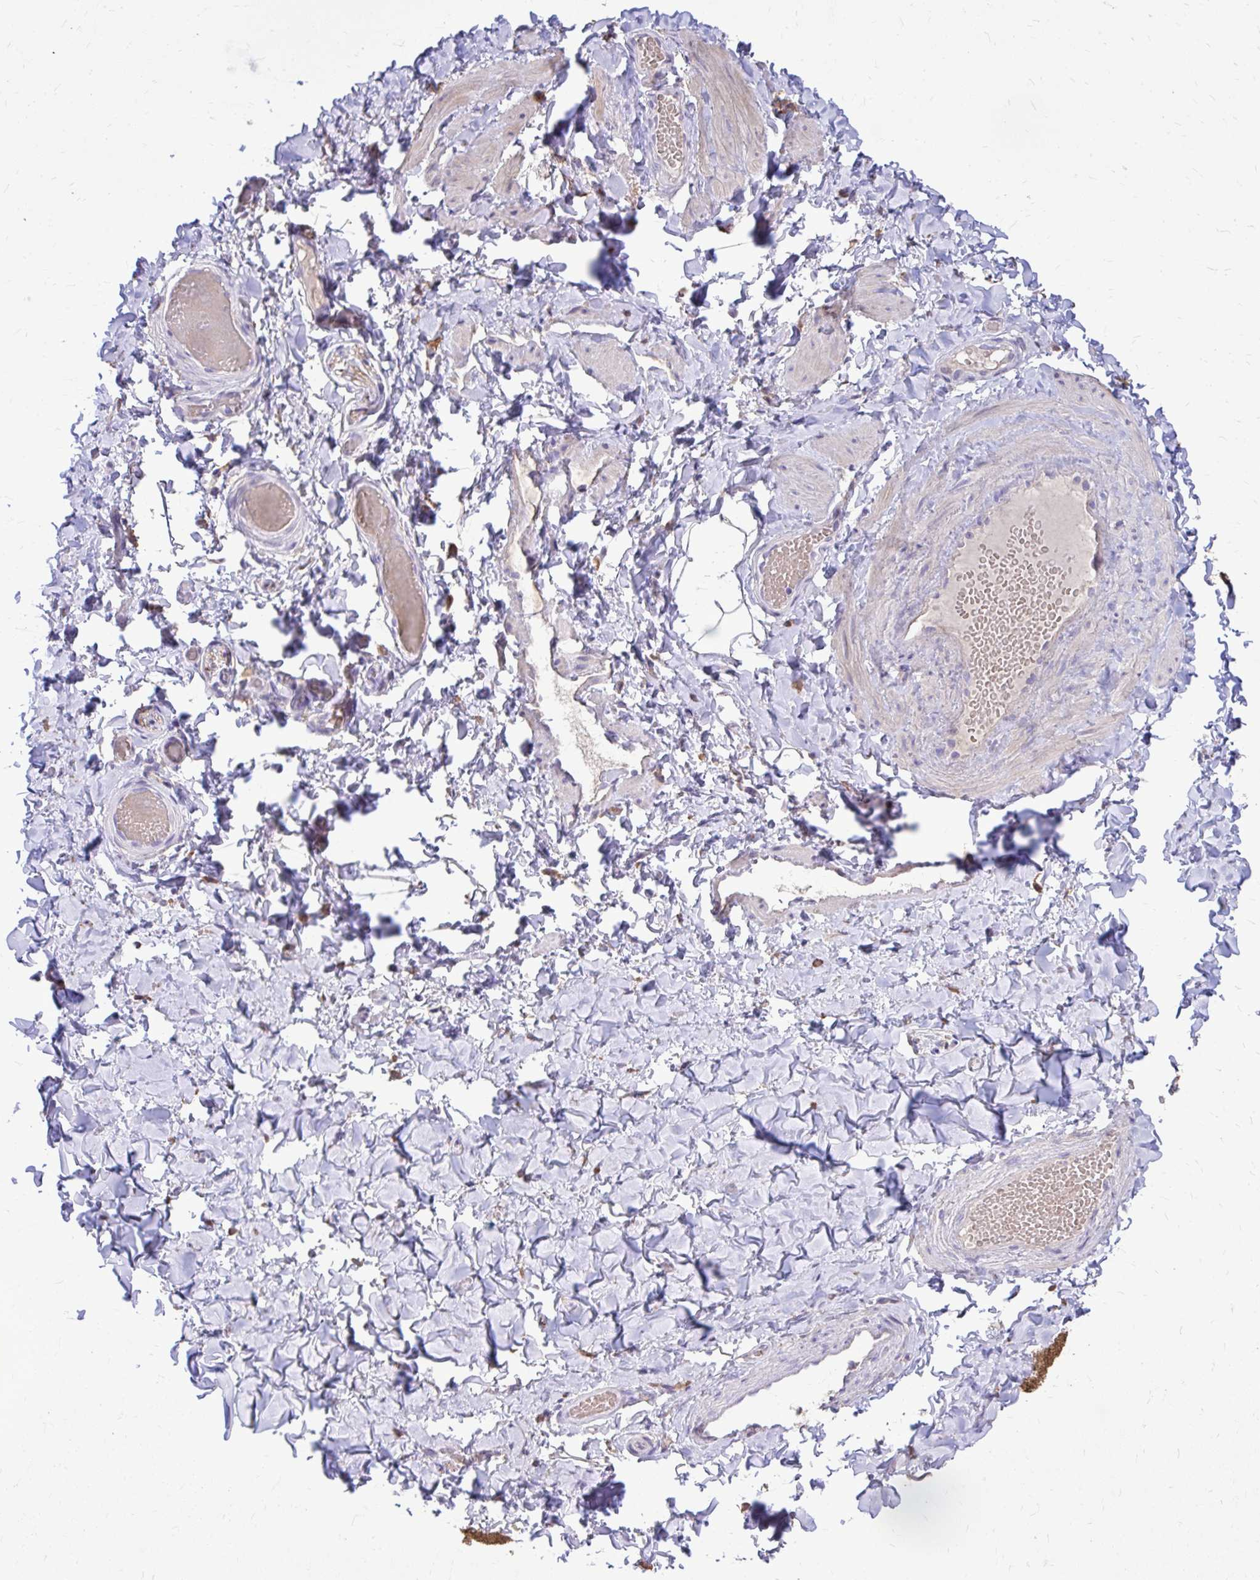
{"staining": {"intensity": "negative", "quantity": "none", "location": "none"}, "tissue": "adipose tissue", "cell_type": "Adipocytes", "image_type": "normal", "snomed": [{"axis": "morphology", "description": "Normal tissue, NOS"}, {"axis": "topography", "description": "Soft tissue"}, {"axis": "topography", "description": "Adipose tissue"}, {"axis": "topography", "description": "Vascular tissue"}, {"axis": "topography", "description": "Peripheral nerve tissue"}], "caption": "Image shows no significant protein positivity in adipocytes of unremarkable adipose tissue.", "gene": "EPB41L1", "patient": {"sex": "male", "age": 29}}